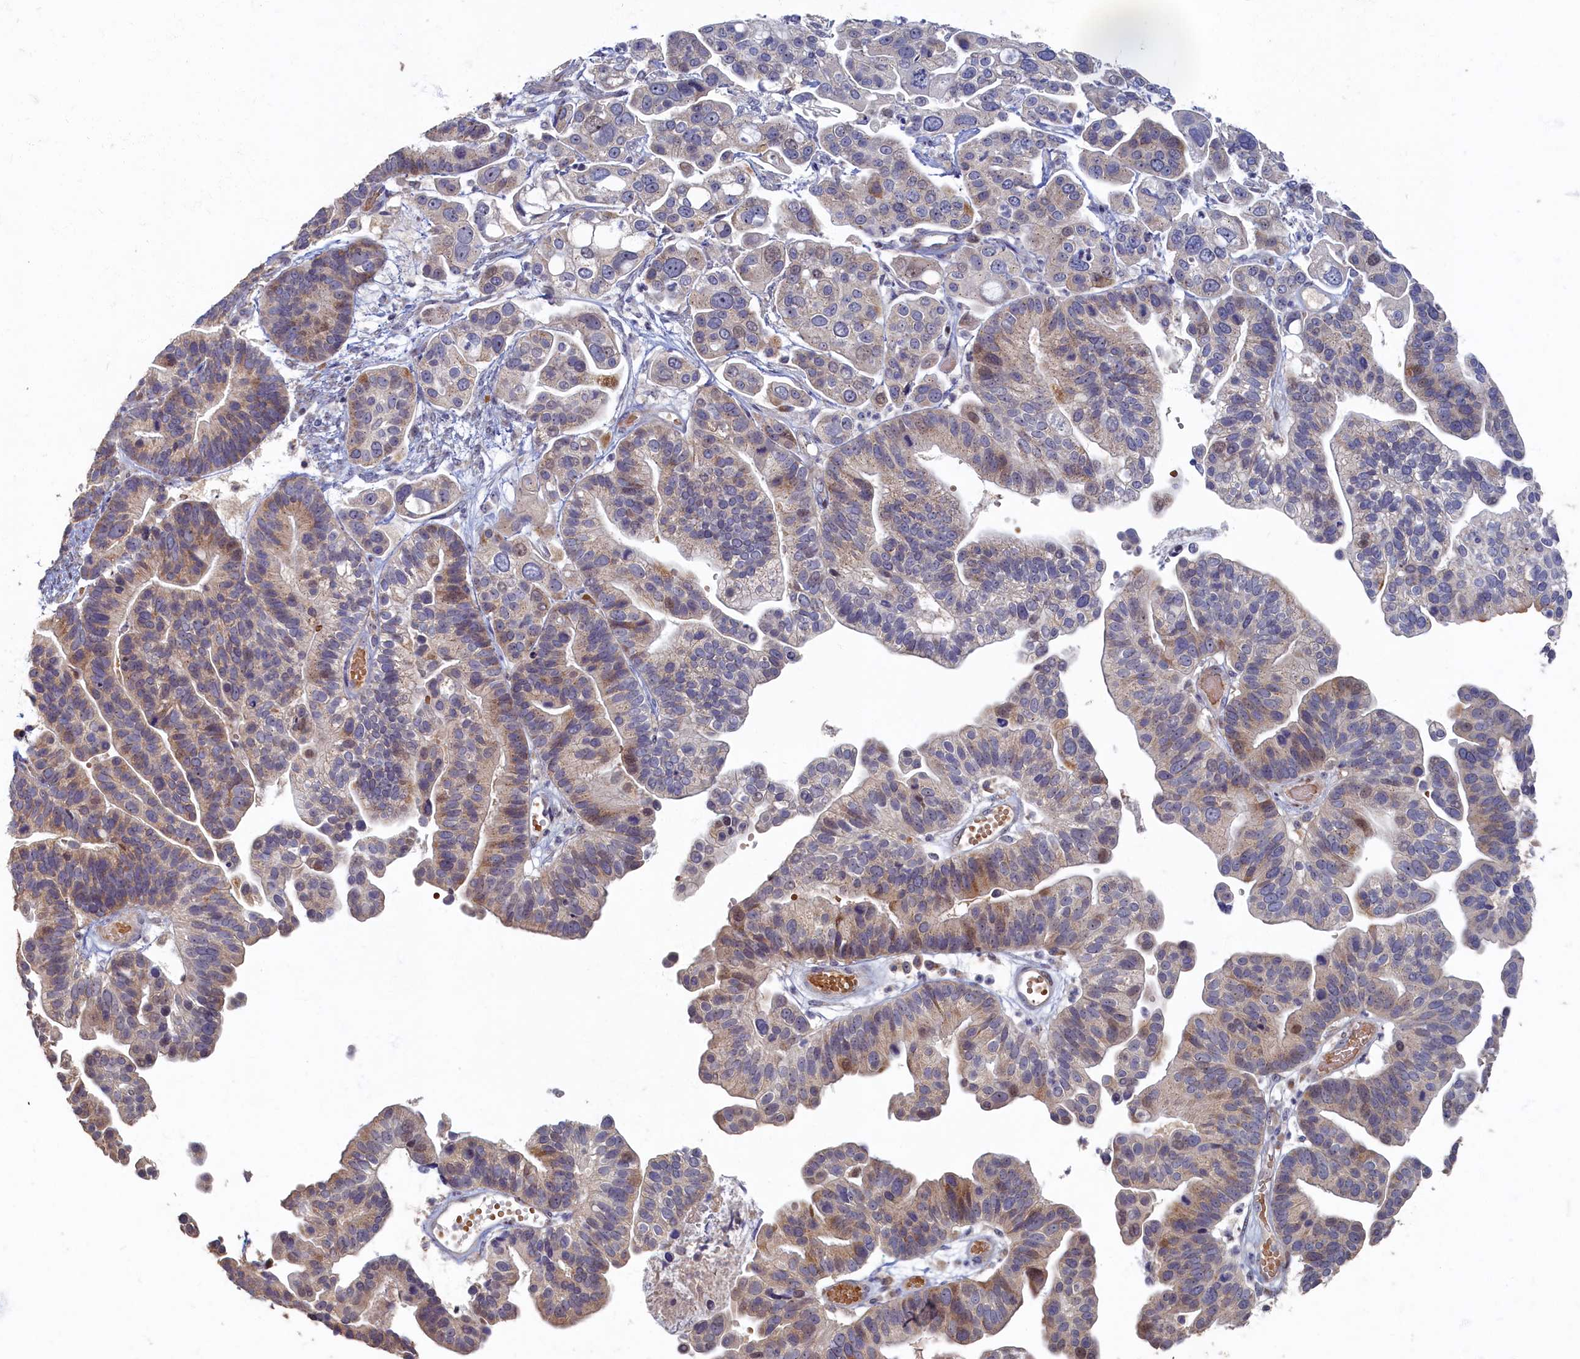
{"staining": {"intensity": "weak", "quantity": "25%-75%", "location": "cytoplasmic/membranous"}, "tissue": "ovarian cancer", "cell_type": "Tumor cells", "image_type": "cancer", "snomed": [{"axis": "morphology", "description": "Cystadenocarcinoma, serous, NOS"}, {"axis": "topography", "description": "Ovary"}], "caption": "About 25%-75% of tumor cells in ovarian cancer (serous cystadenocarcinoma) display weak cytoplasmic/membranous protein staining as visualized by brown immunohistochemical staining.", "gene": "HUNK", "patient": {"sex": "female", "age": 56}}